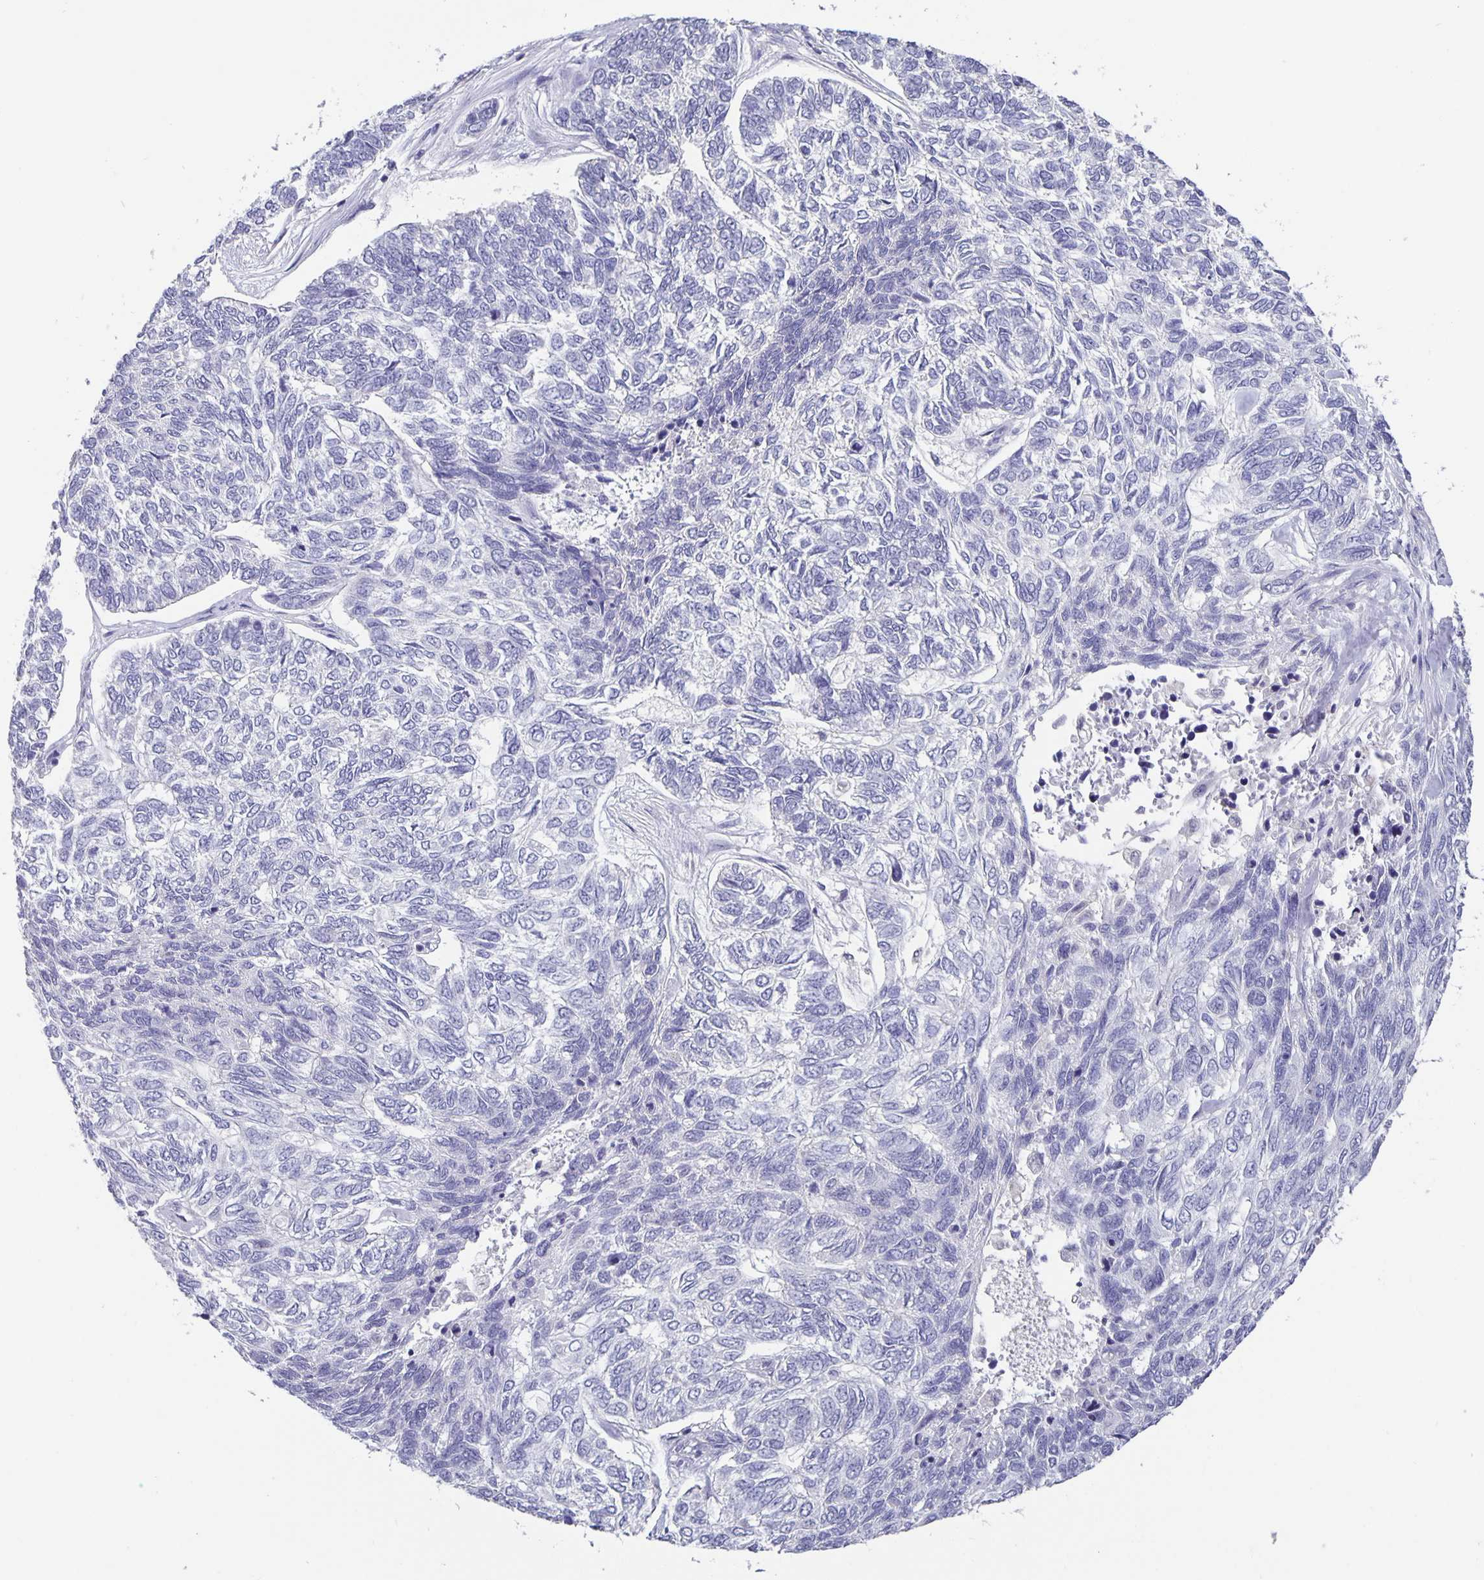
{"staining": {"intensity": "negative", "quantity": "none", "location": "none"}, "tissue": "skin cancer", "cell_type": "Tumor cells", "image_type": "cancer", "snomed": [{"axis": "morphology", "description": "Basal cell carcinoma"}, {"axis": "topography", "description": "Skin"}], "caption": "An image of human skin cancer is negative for staining in tumor cells. The staining is performed using DAB (3,3'-diaminobenzidine) brown chromogen with nuclei counter-stained in using hematoxylin.", "gene": "GDF15", "patient": {"sex": "female", "age": 65}}